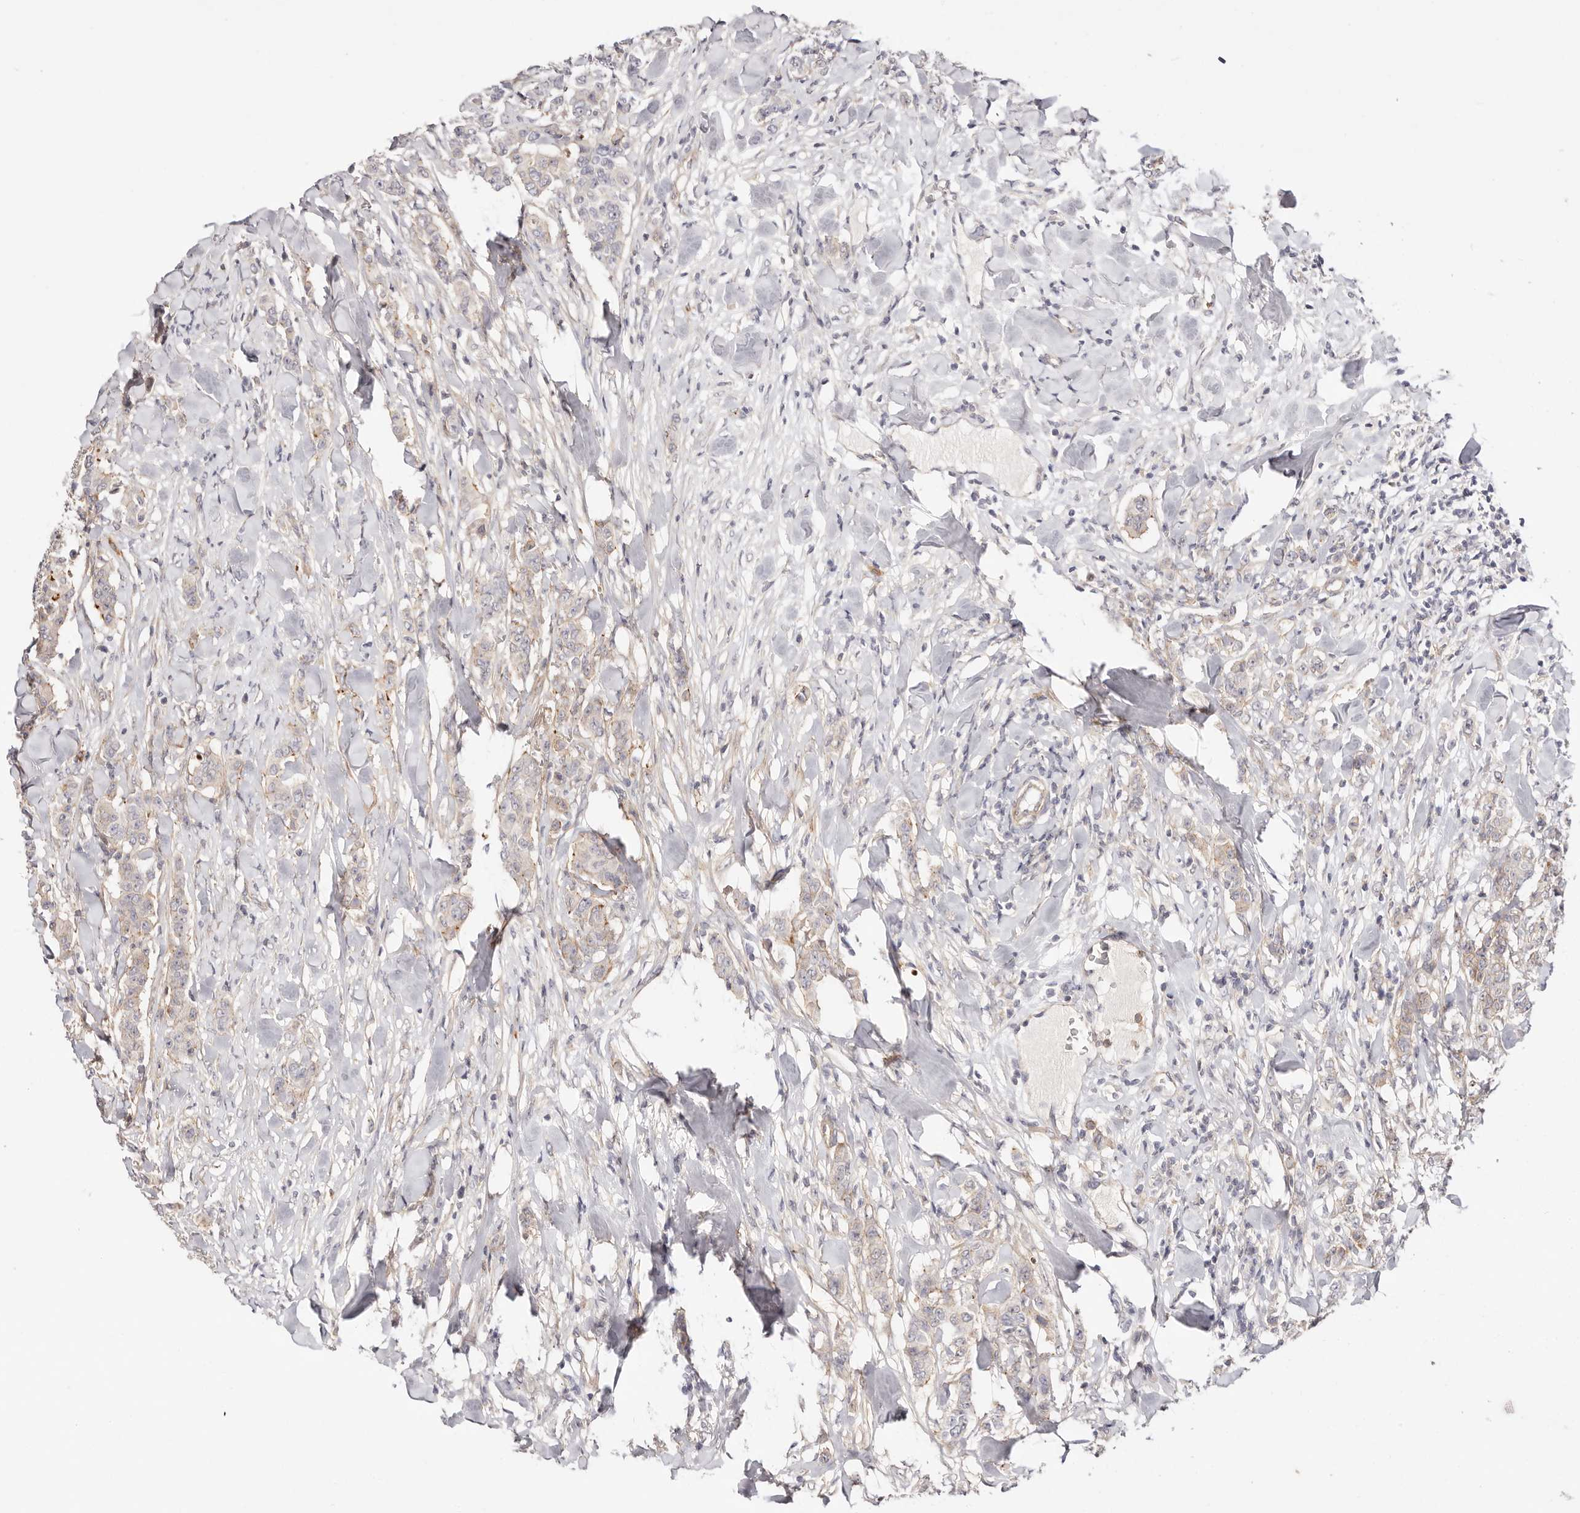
{"staining": {"intensity": "negative", "quantity": "none", "location": "none"}, "tissue": "breast cancer", "cell_type": "Tumor cells", "image_type": "cancer", "snomed": [{"axis": "morphology", "description": "Duct carcinoma"}, {"axis": "topography", "description": "Breast"}], "caption": "IHC of breast invasive ductal carcinoma reveals no positivity in tumor cells.", "gene": "SLC35B2", "patient": {"sex": "female", "age": 40}}